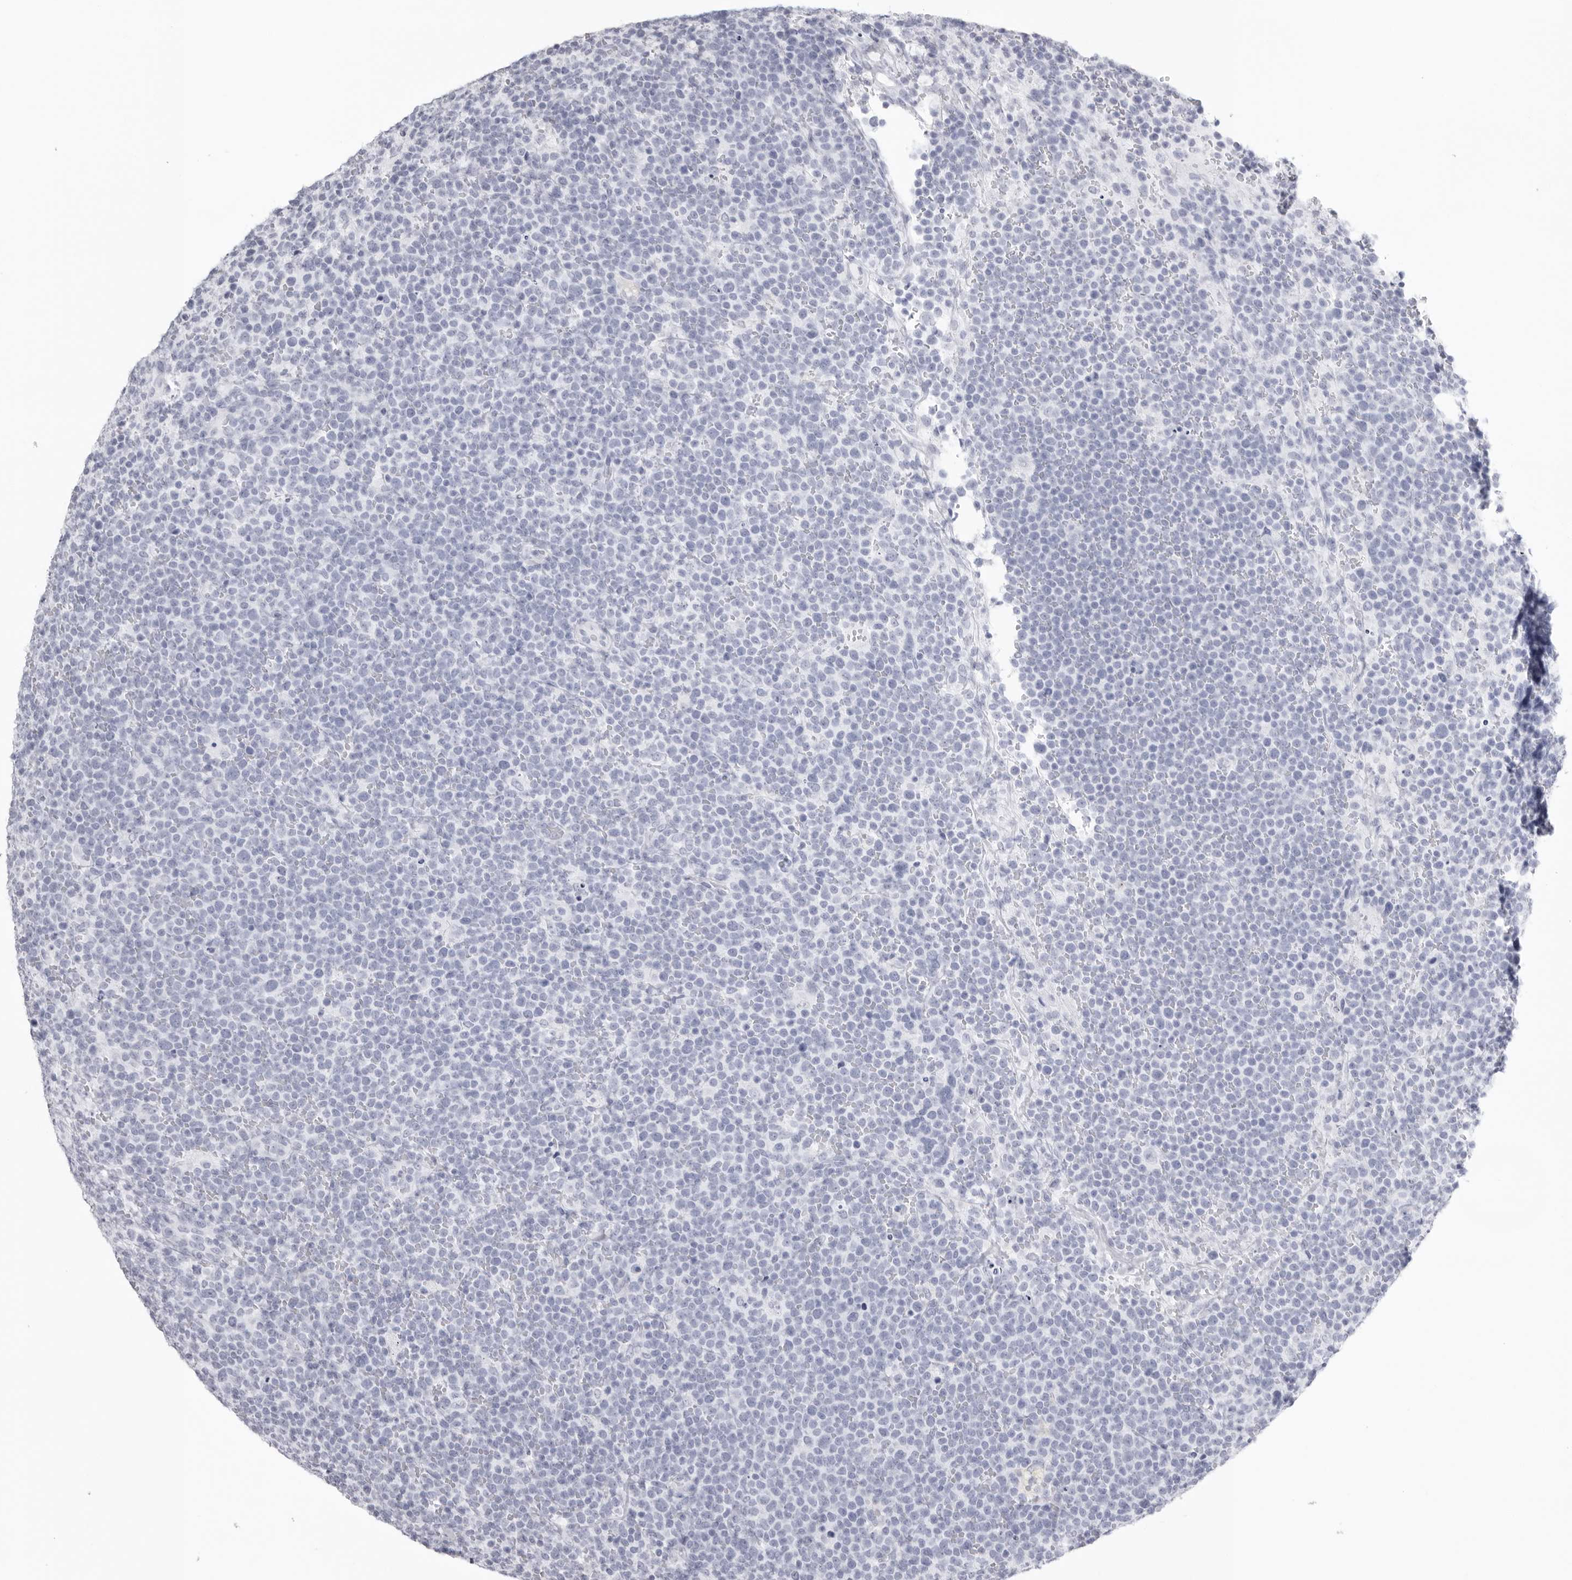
{"staining": {"intensity": "negative", "quantity": "none", "location": "none"}, "tissue": "lymphoma", "cell_type": "Tumor cells", "image_type": "cancer", "snomed": [{"axis": "morphology", "description": "Malignant lymphoma, non-Hodgkin's type, High grade"}, {"axis": "topography", "description": "Lymph node"}], "caption": "Immunohistochemical staining of lymphoma shows no significant positivity in tumor cells.", "gene": "KLK9", "patient": {"sex": "male", "age": 61}}